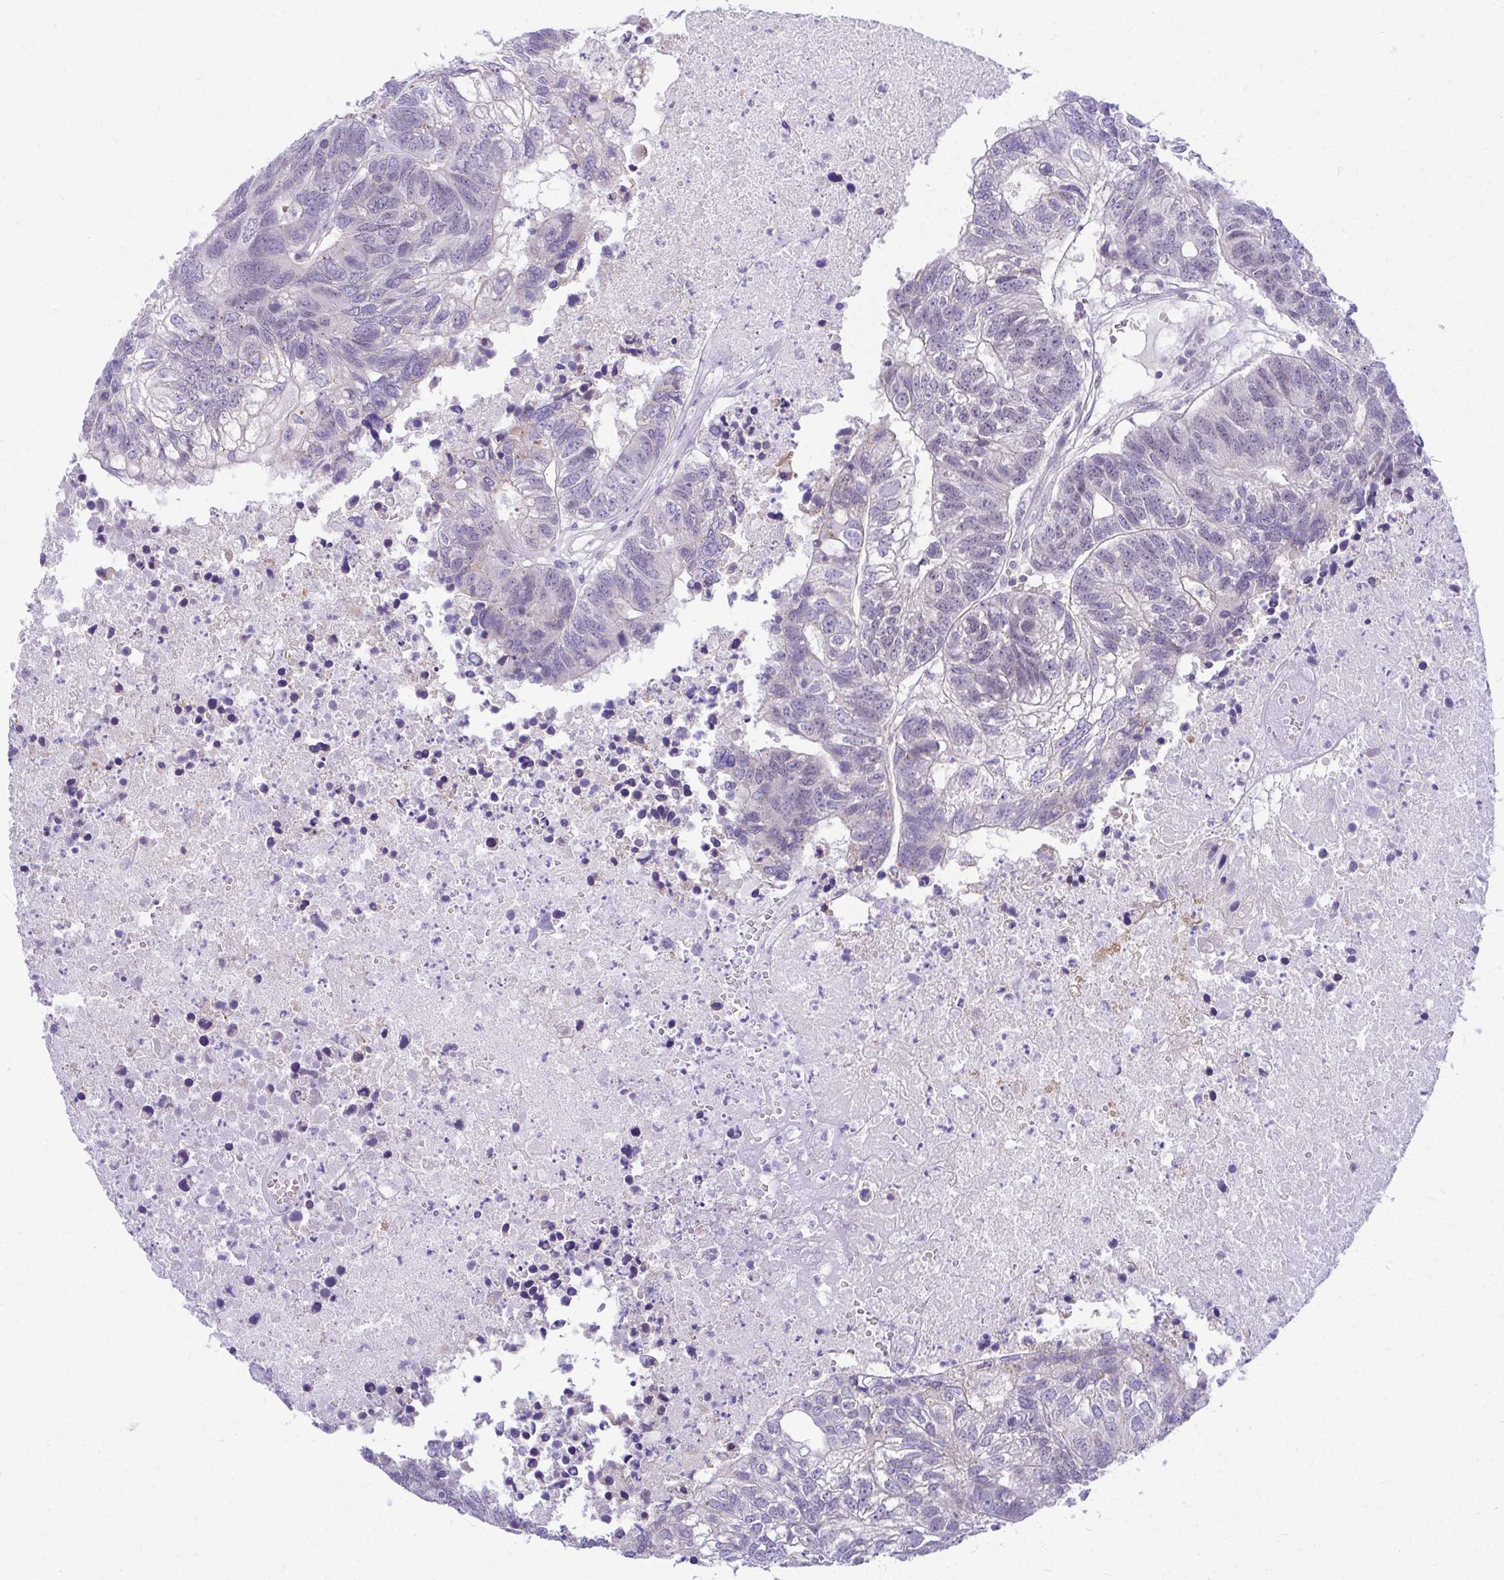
{"staining": {"intensity": "negative", "quantity": "none", "location": "none"}, "tissue": "colorectal cancer", "cell_type": "Tumor cells", "image_type": "cancer", "snomed": [{"axis": "morphology", "description": "Adenocarcinoma, NOS"}, {"axis": "topography", "description": "Colon"}], "caption": "Human adenocarcinoma (colorectal) stained for a protein using immunohistochemistry shows no positivity in tumor cells.", "gene": "RADIL", "patient": {"sex": "female", "age": 48}}